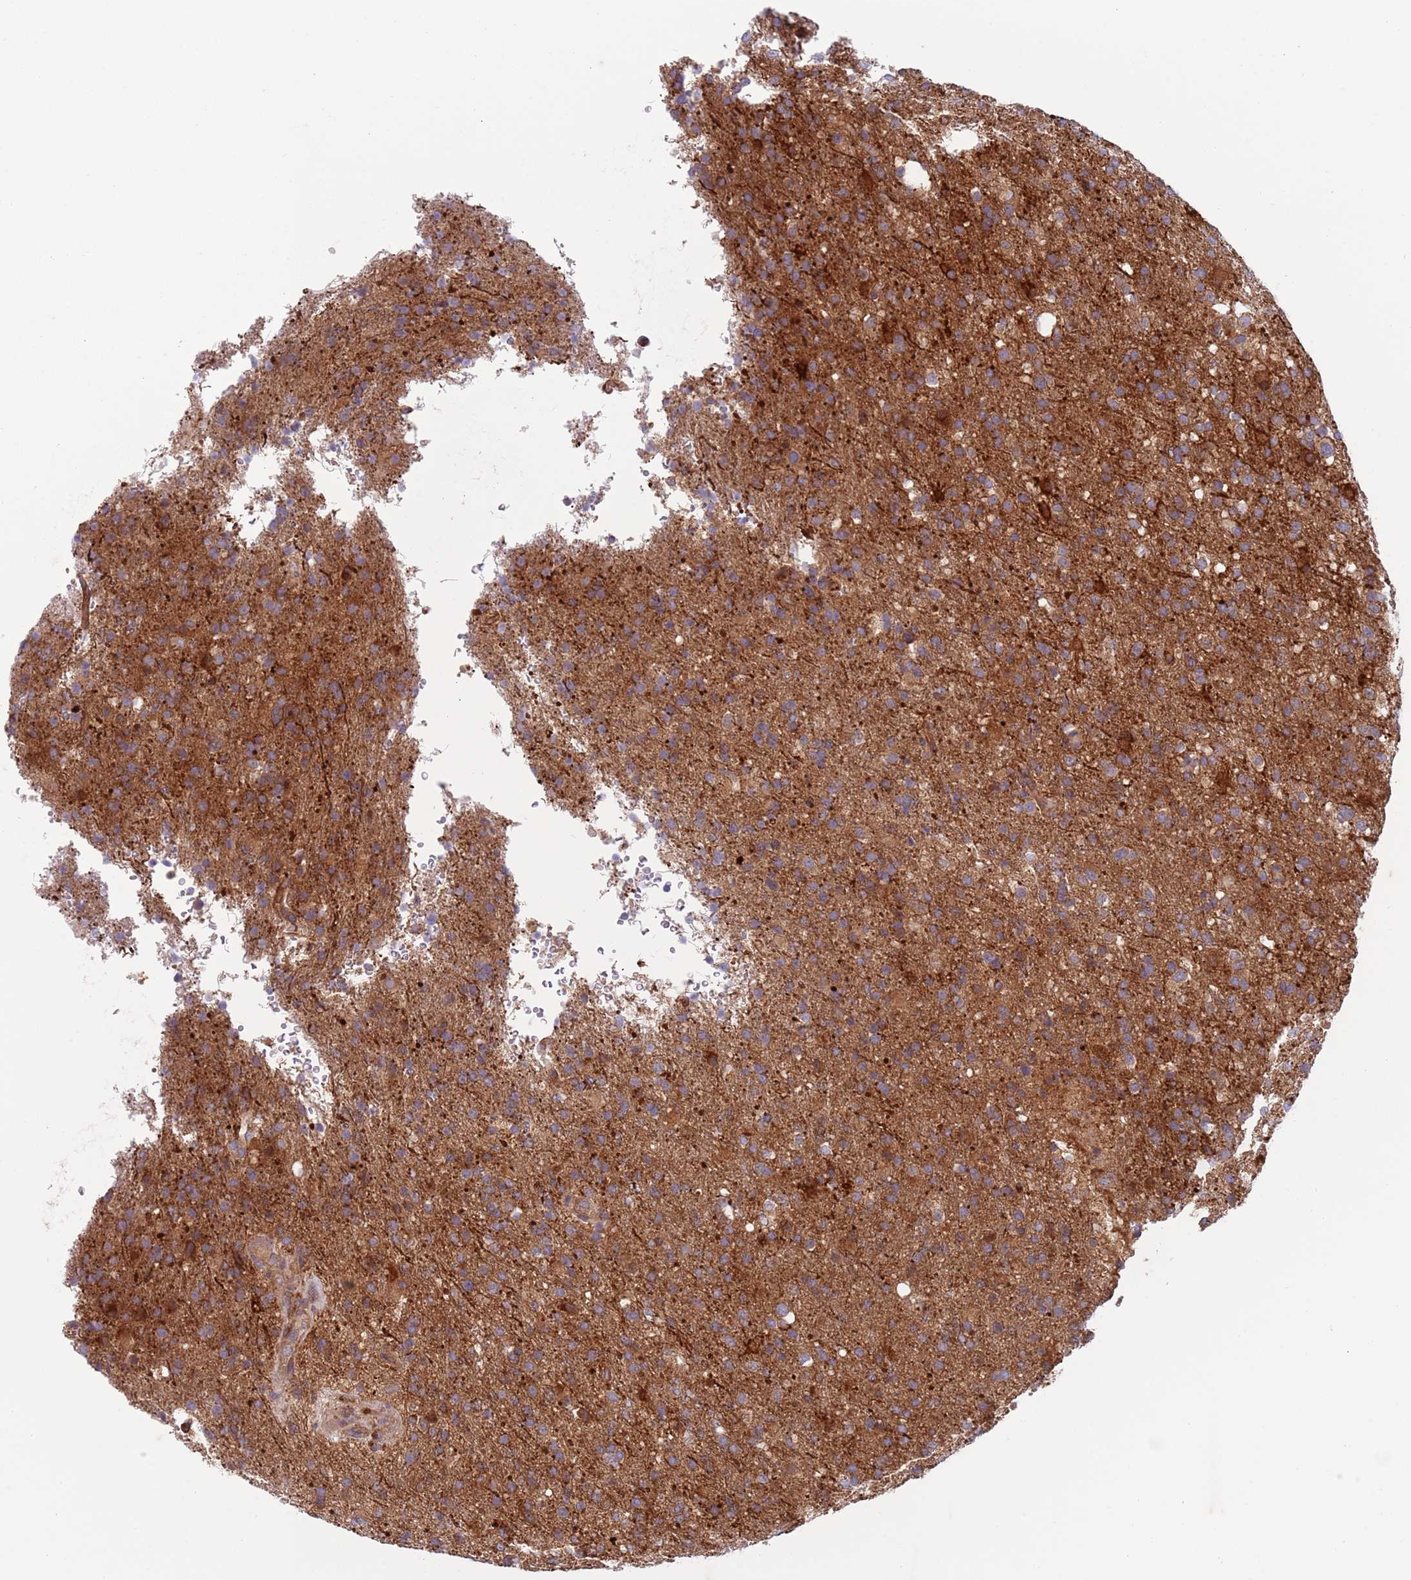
{"staining": {"intensity": "weak", "quantity": "25%-75%", "location": "cytoplasmic/membranous"}, "tissue": "glioma", "cell_type": "Tumor cells", "image_type": "cancer", "snomed": [{"axis": "morphology", "description": "Glioma, malignant, High grade"}, {"axis": "topography", "description": "Brain"}], "caption": "About 25%-75% of tumor cells in high-grade glioma (malignant) exhibit weak cytoplasmic/membranous protein expression as visualized by brown immunohistochemical staining.", "gene": "ZMYM5", "patient": {"sex": "female", "age": 74}}